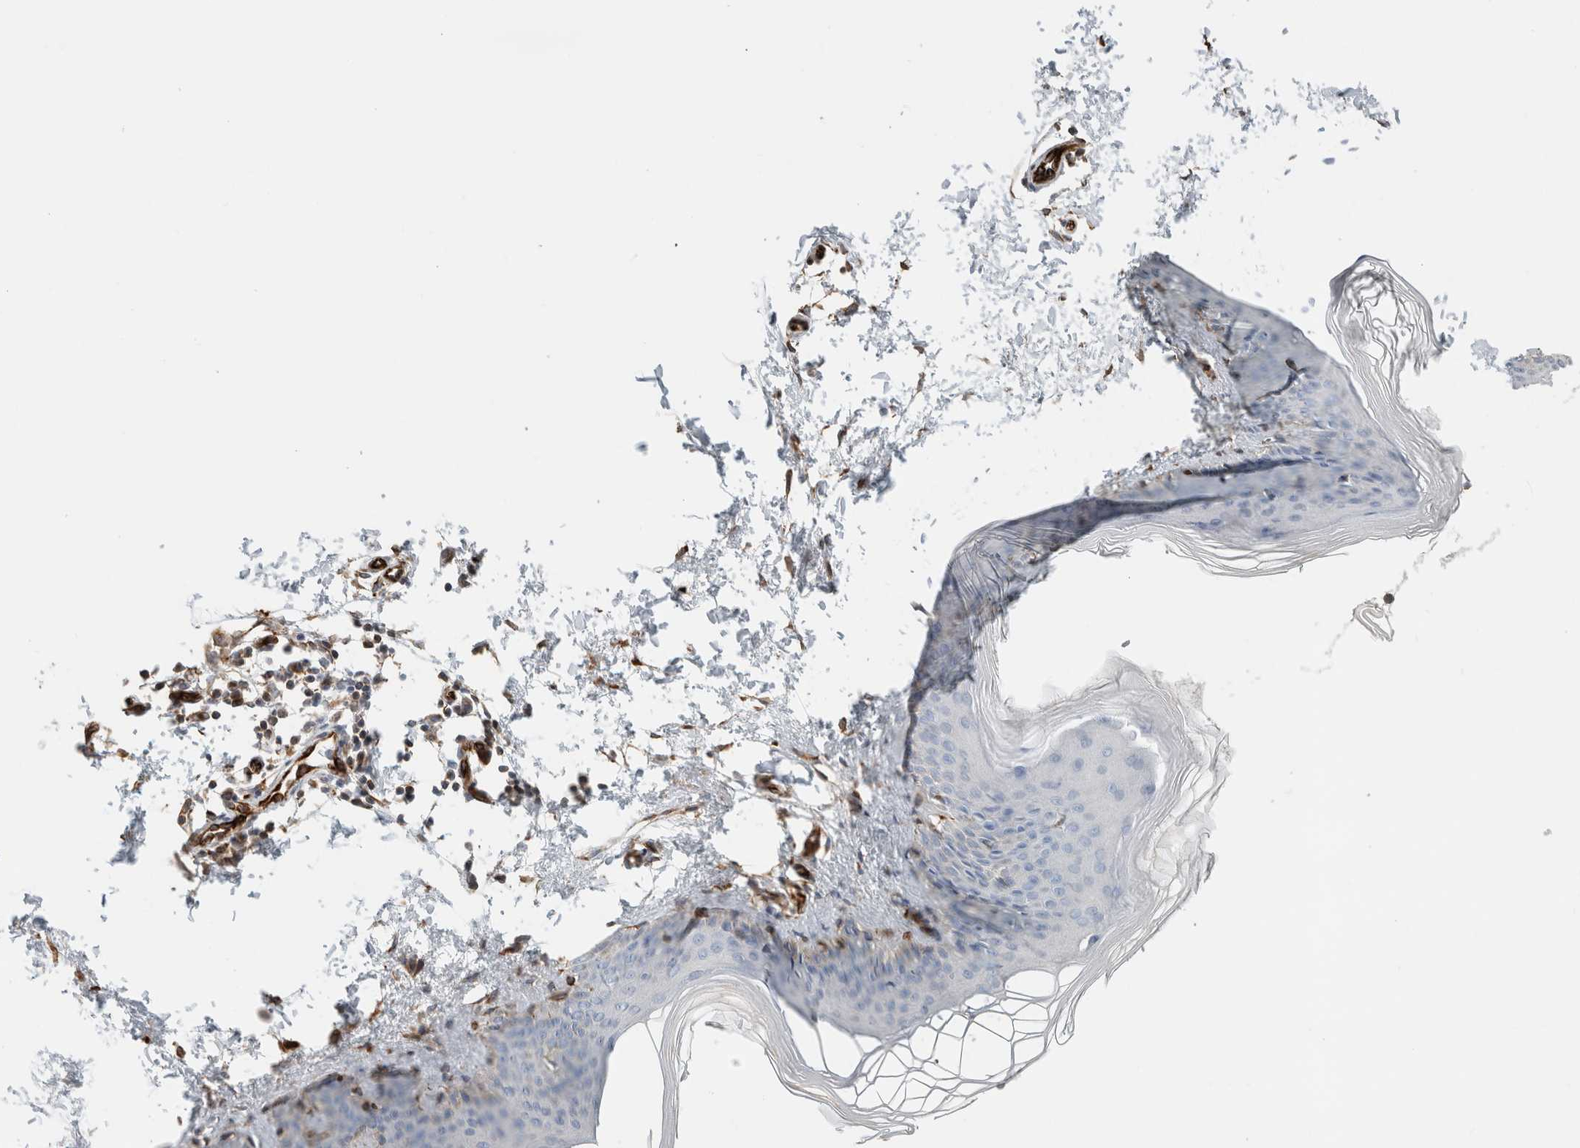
{"staining": {"intensity": "strong", "quantity": ">75%", "location": "cytoplasmic/membranous"}, "tissue": "skin", "cell_type": "Fibroblasts", "image_type": "normal", "snomed": [{"axis": "morphology", "description": "Normal tissue, NOS"}, {"axis": "topography", "description": "Skin"}], "caption": "Immunohistochemistry staining of benign skin, which demonstrates high levels of strong cytoplasmic/membranous expression in about >75% of fibroblasts indicating strong cytoplasmic/membranous protein staining. The staining was performed using DAB (3,3'-diaminobenzidine) (brown) for protein detection and nuclei were counterstained in hematoxylin (blue).", "gene": "LY86", "patient": {"sex": "female", "age": 27}}